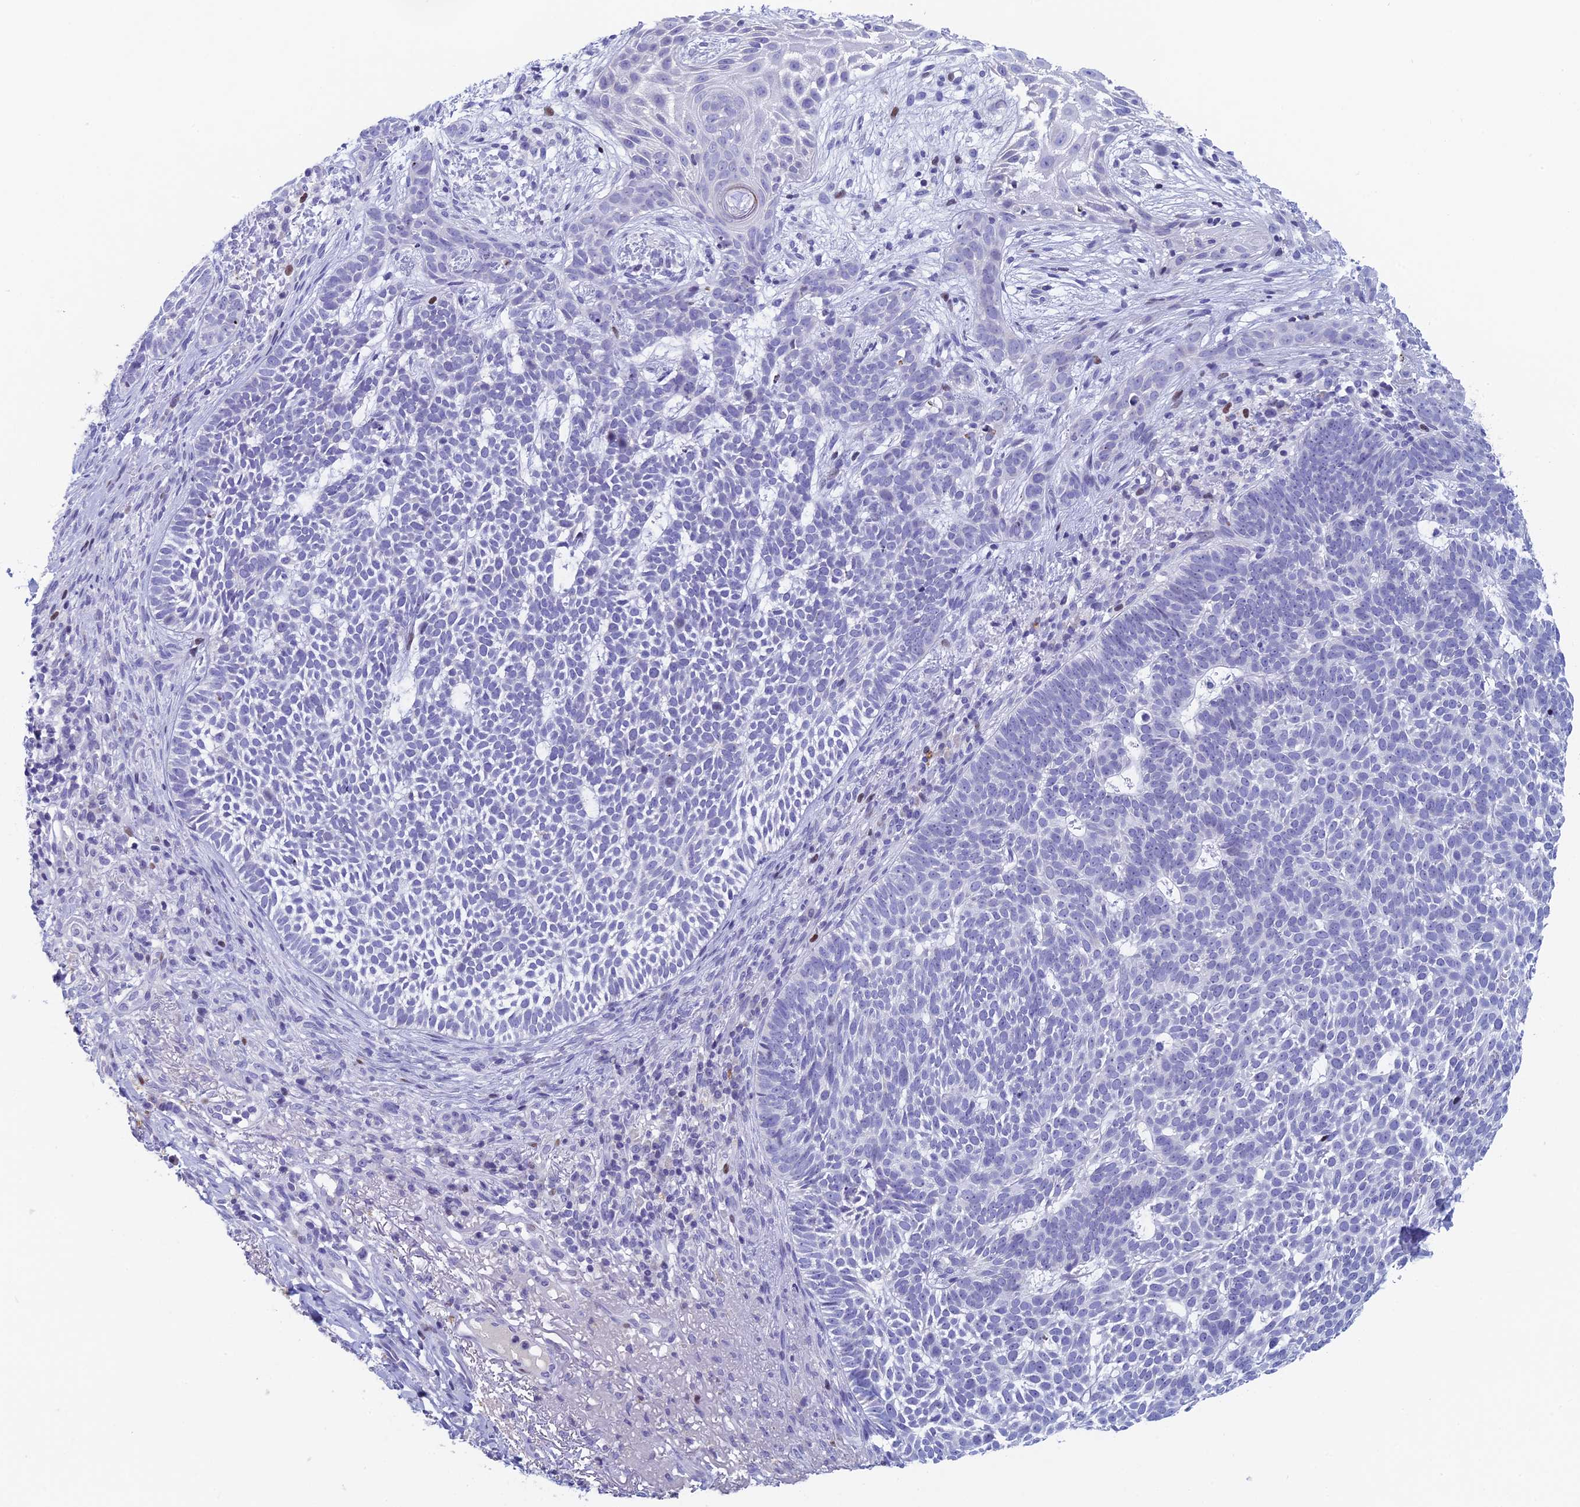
{"staining": {"intensity": "negative", "quantity": "none", "location": "none"}, "tissue": "skin cancer", "cell_type": "Tumor cells", "image_type": "cancer", "snomed": [{"axis": "morphology", "description": "Basal cell carcinoma"}, {"axis": "topography", "description": "Skin"}], "caption": "A high-resolution histopathology image shows IHC staining of skin basal cell carcinoma, which demonstrates no significant expression in tumor cells.", "gene": "REXO5", "patient": {"sex": "female", "age": 78}}